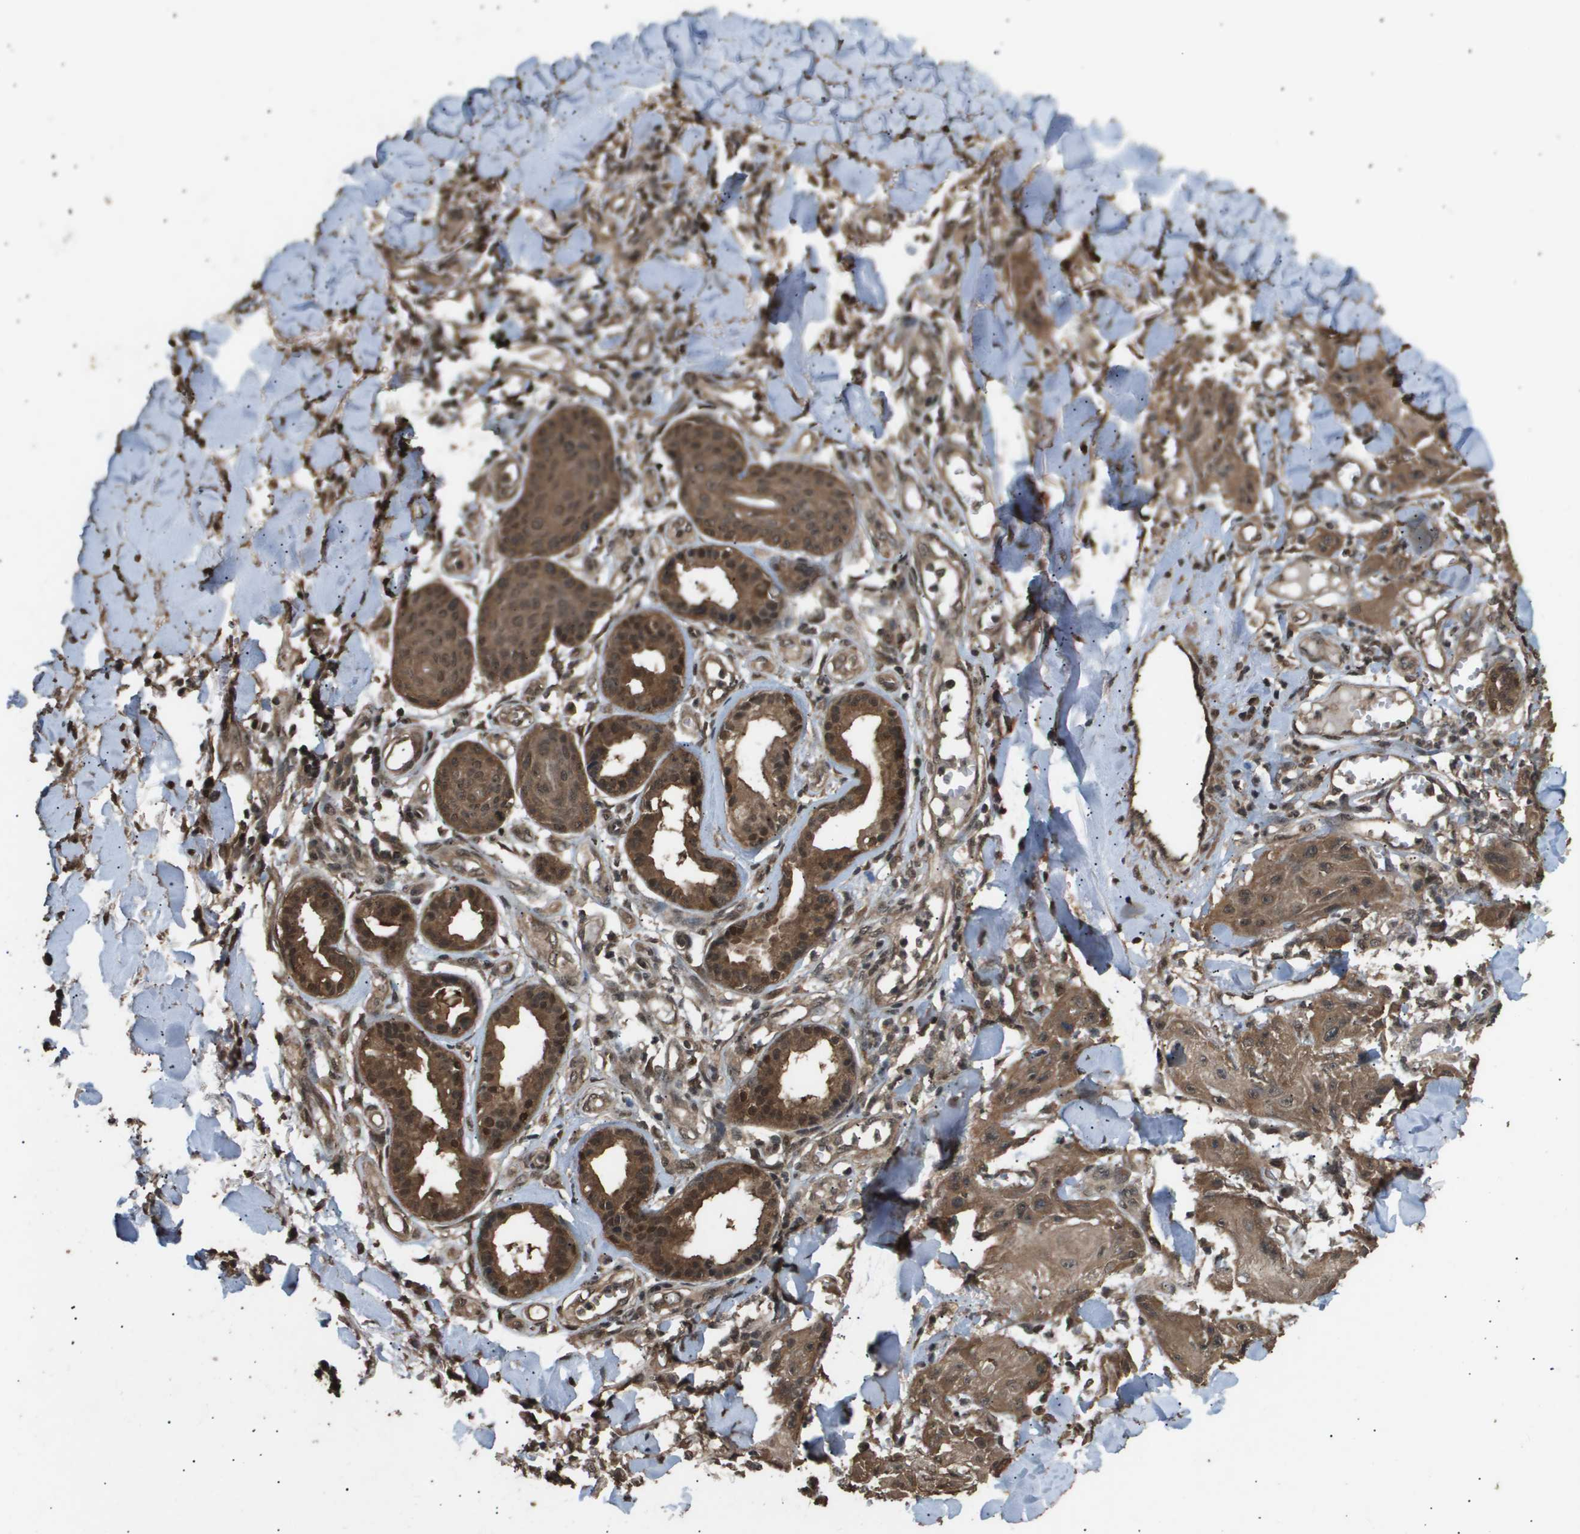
{"staining": {"intensity": "moderate", "quantity": ">75%", "location": "cytoplasmic/membranous,nuclear"}, "tissue": "skin cancer", "cell_type": "Tumor cells", "image_type": "cancer", "snomed": [{"axis": "morphology", "description": "Squamous cell carcinoma, NOS"}, {"axis": "topography", "description": "Skin"}], "caption": "Squamous cell carcinoma (skin) stained with DAB (3,3'-diaminobenzidine) IHC shows medium levels of moderate cytoplasmic/membranous and nuclear expression in approximately >75% of tumor cells.", "gene": "ING1", "patient": {"sex": "male", "age": 74}}